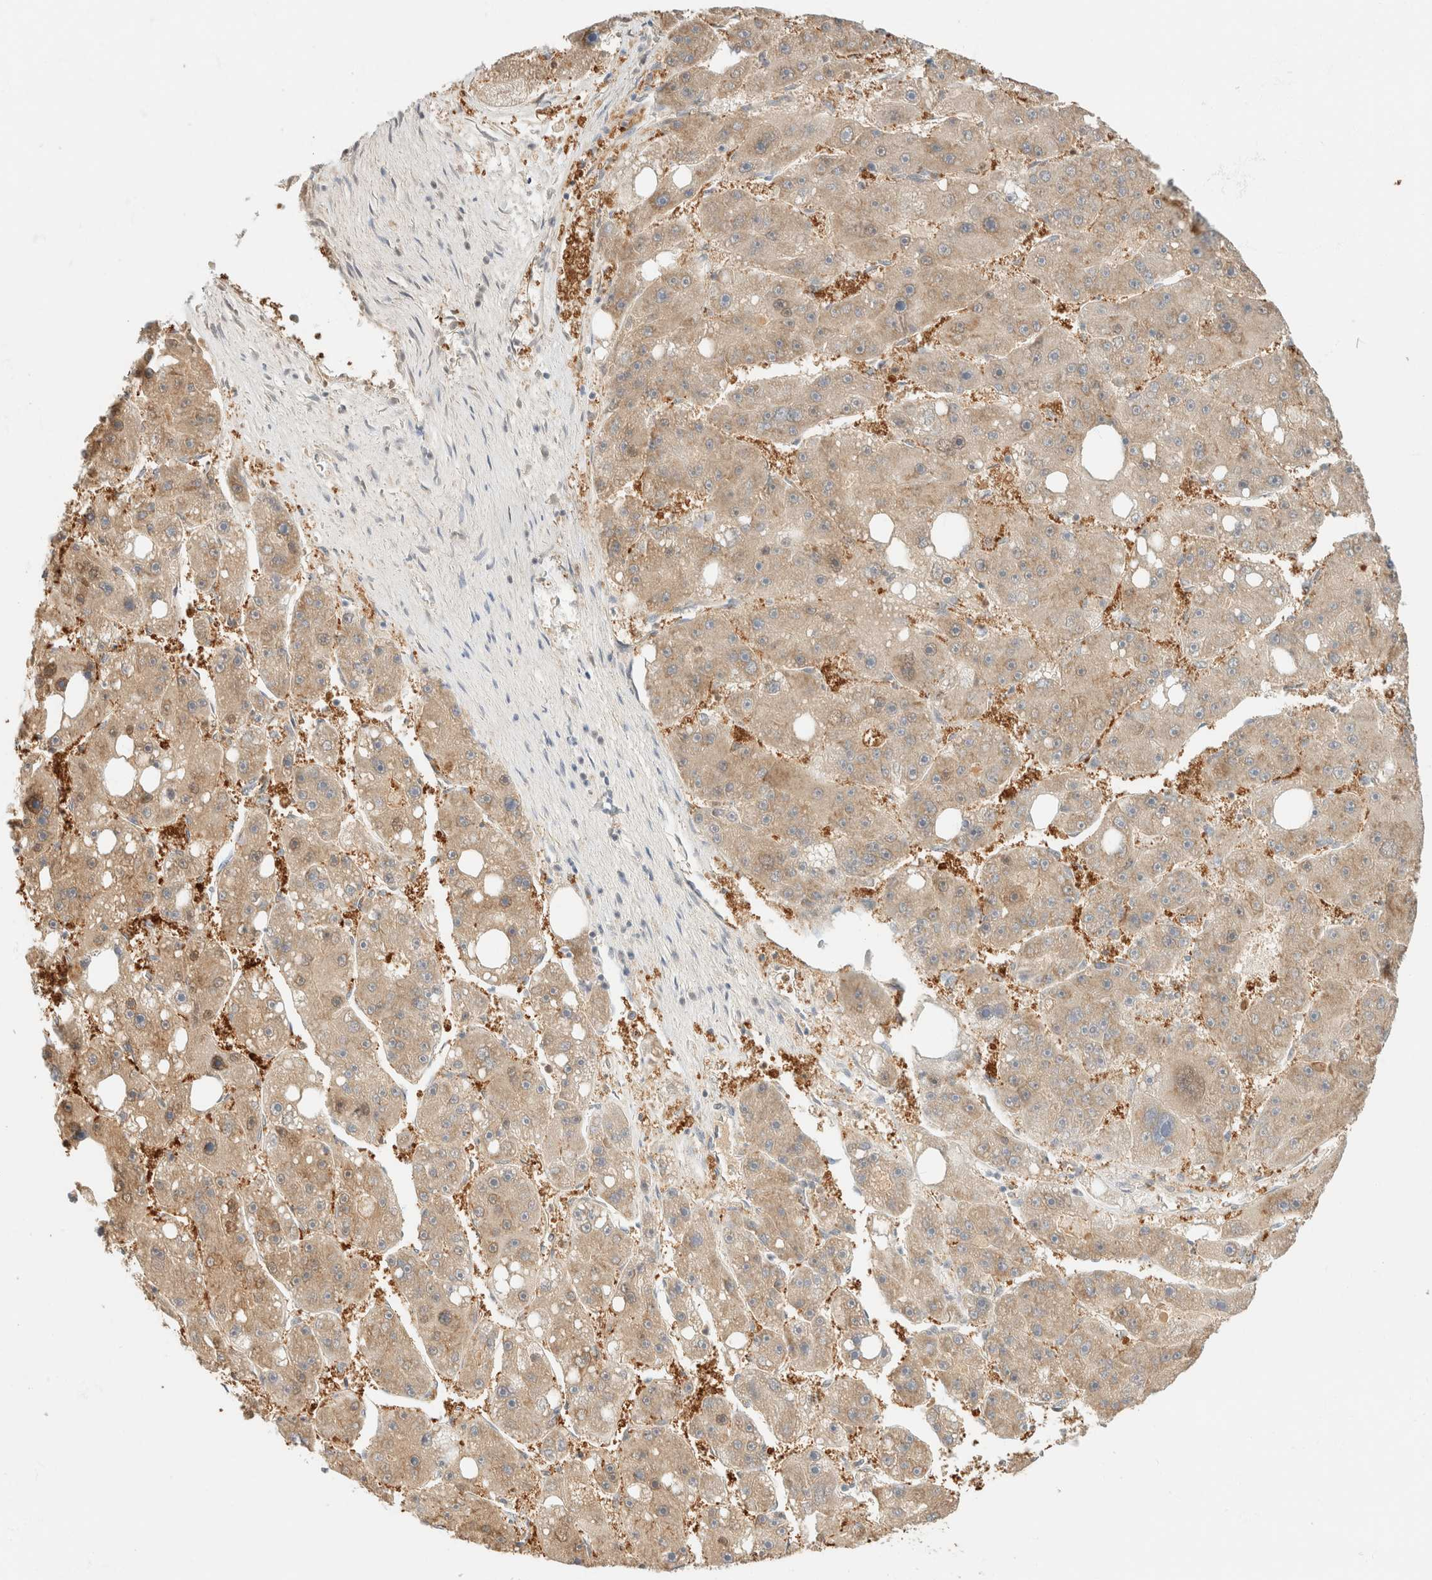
{"staining": {"intensity": "weak", "quantity": ">75%", "location": "cytoplasmic/membranous"}, "tissue": "liver cancer", "cell_type": "Tumor cells", "image_type": "cancer", "snomed": [{"axis": "morphology", "description": "Carcinoma, Hepatocellular, NOS"}, {"axis": "topography", "description": "Liver"}], "caption": "Protein staining shows weak cytoplasmic/membranous positivity in about >75% of tumor cells in liver hepatocellular carcinoma. (Stains: DAB in brown, nuclei in blue, Microscopy: brightfield microscopy at high magnification).", "gene": "GPI", "patient": {"sex": "female", "age": 61}}